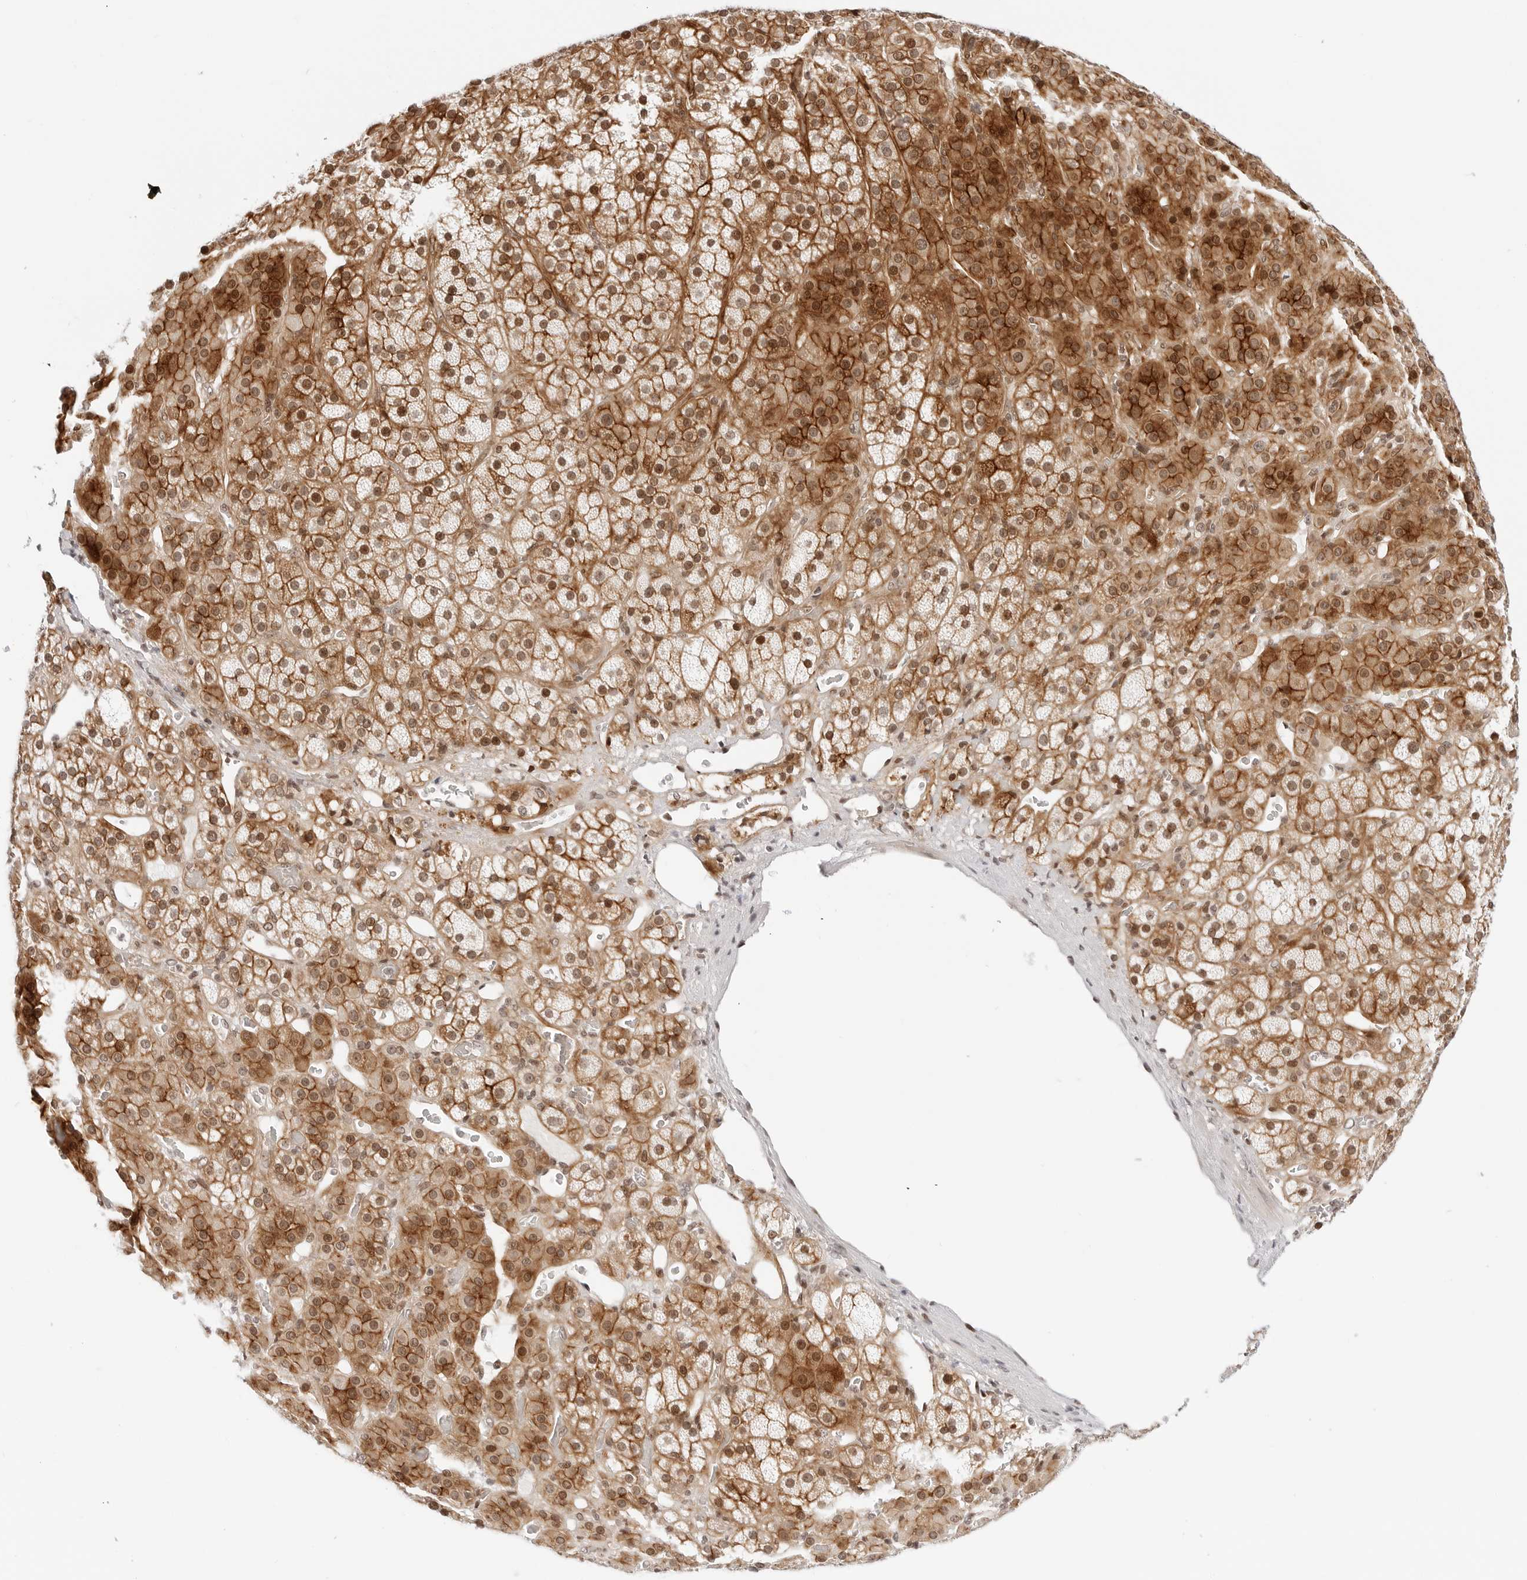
{"staining": {"intensity": "strong", "quantity": ">75%", "location": "cytoplasmic/membranous,nuclear"}, "tissue": "adrenal gland", "cell_type": "Glandular cells", "image_type": "normal", "snomed": [{"axis": "morphology", "description": "Normal tissue, NOS"}, {"axis": "topography", "description": "Adrenal gland"}], "caption": "There is high levels of strong cytoplasmic/membranous,nuclear staining in glandular cells of normal adrenal gland, as demonstrated by immunohistochemical staining (brown color).", "gene": "ZNF613", "patient": {"sex": "male", "age": 57}}